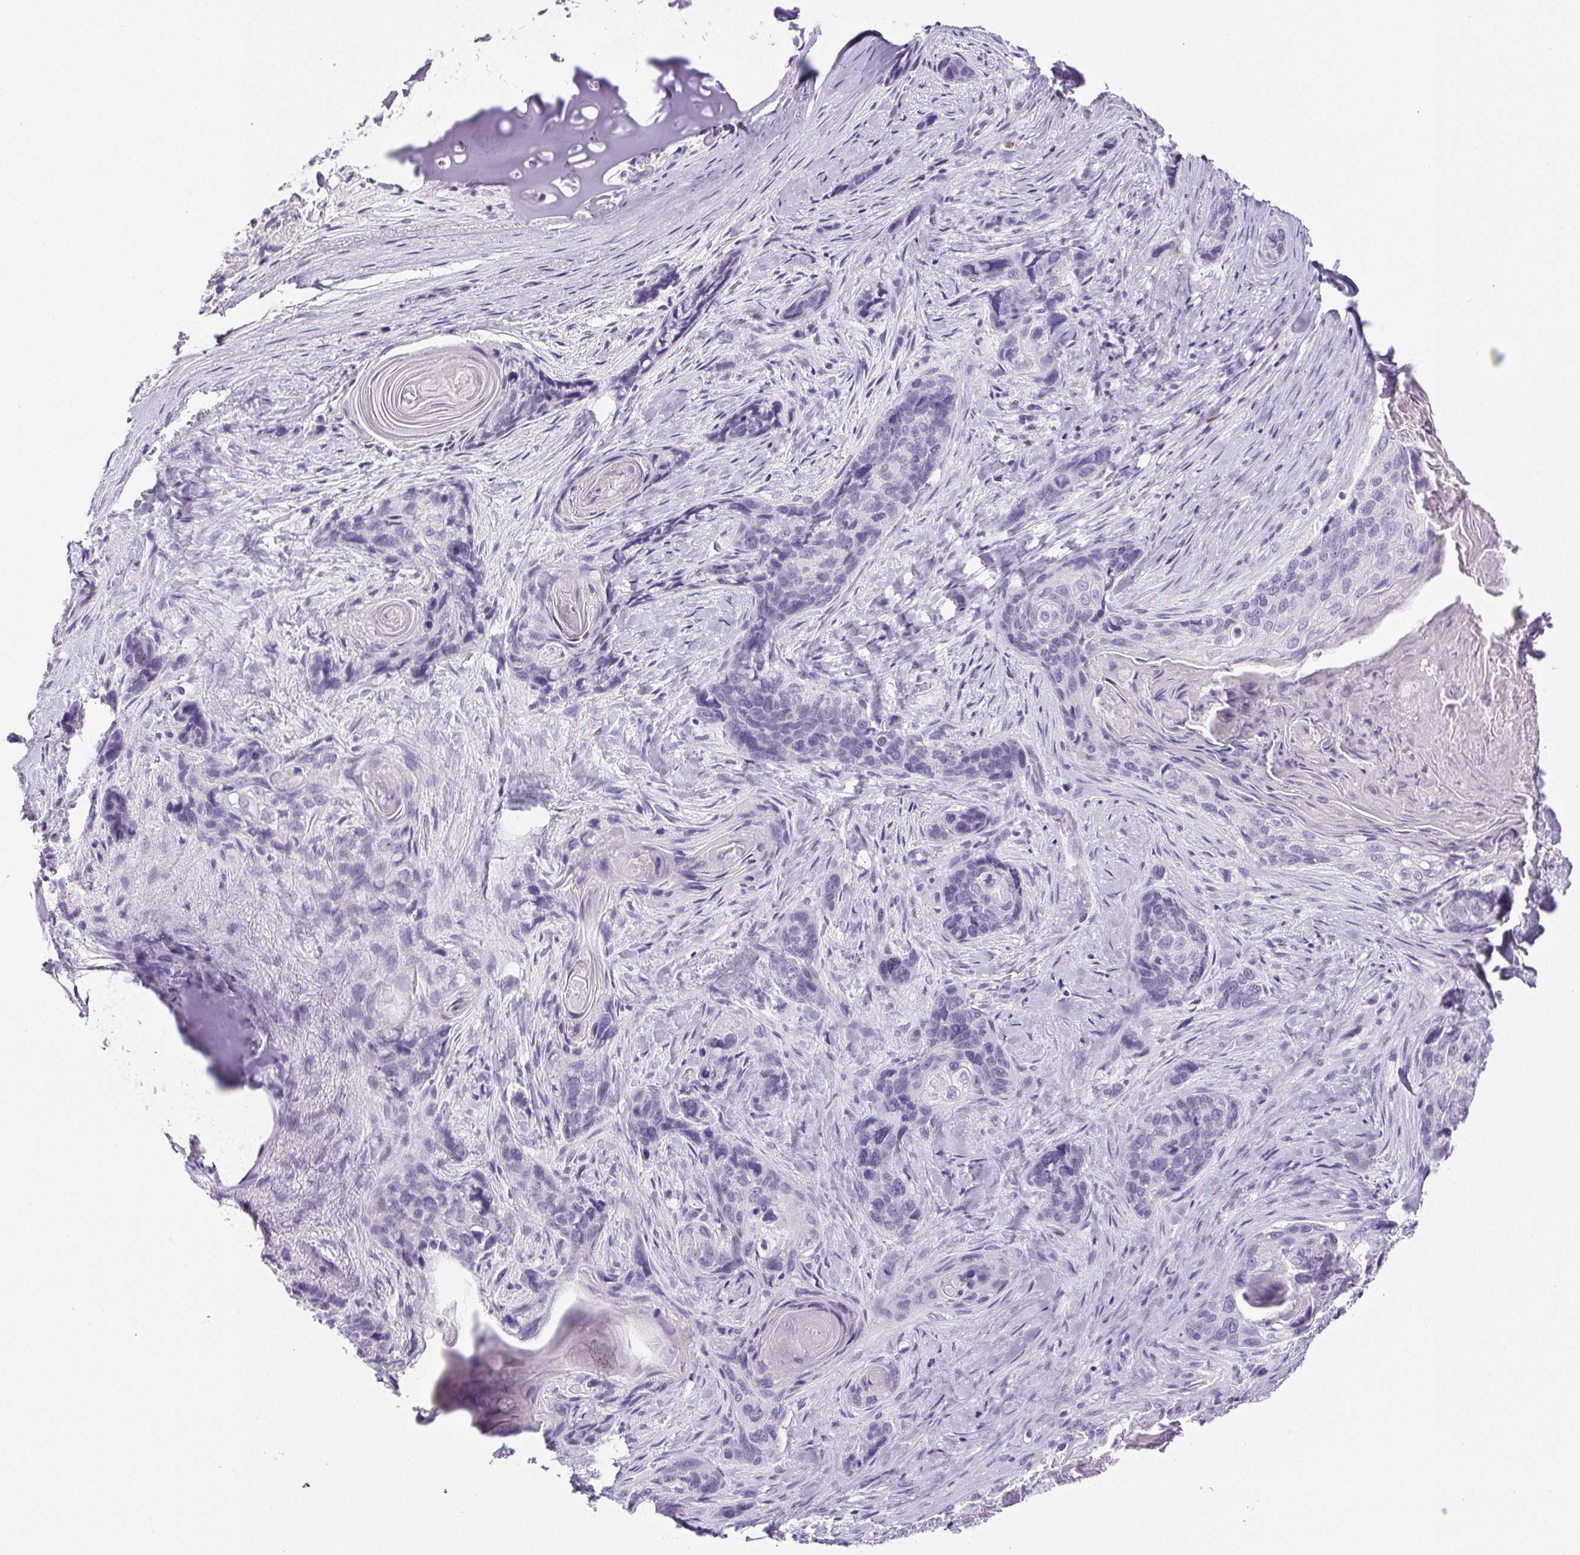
{"staining": {"intensity": "negative", "quantity": "none", "location": "none"}, "tissue": "lung cancer", "cell_type": "Tumor cells", "image_type": "cancer", "snomed": [{"axis": "morphology", "description": "Squamous cell carcinoma, NOS"}, {"axis": "morphology", "description": "Squamous cell carcinoma, metastatic, NOS"}, {"axis": "topography", "description": "Lymph node"}, {"axis": "topography", "description": "Lung"}], "caption": "This is an immunohistochemistry histopathology image of human lung cancer. There is no staining in tumor cells.", "gene": "PAPPA2", "patient": {"sex": "male", "age": 41}}